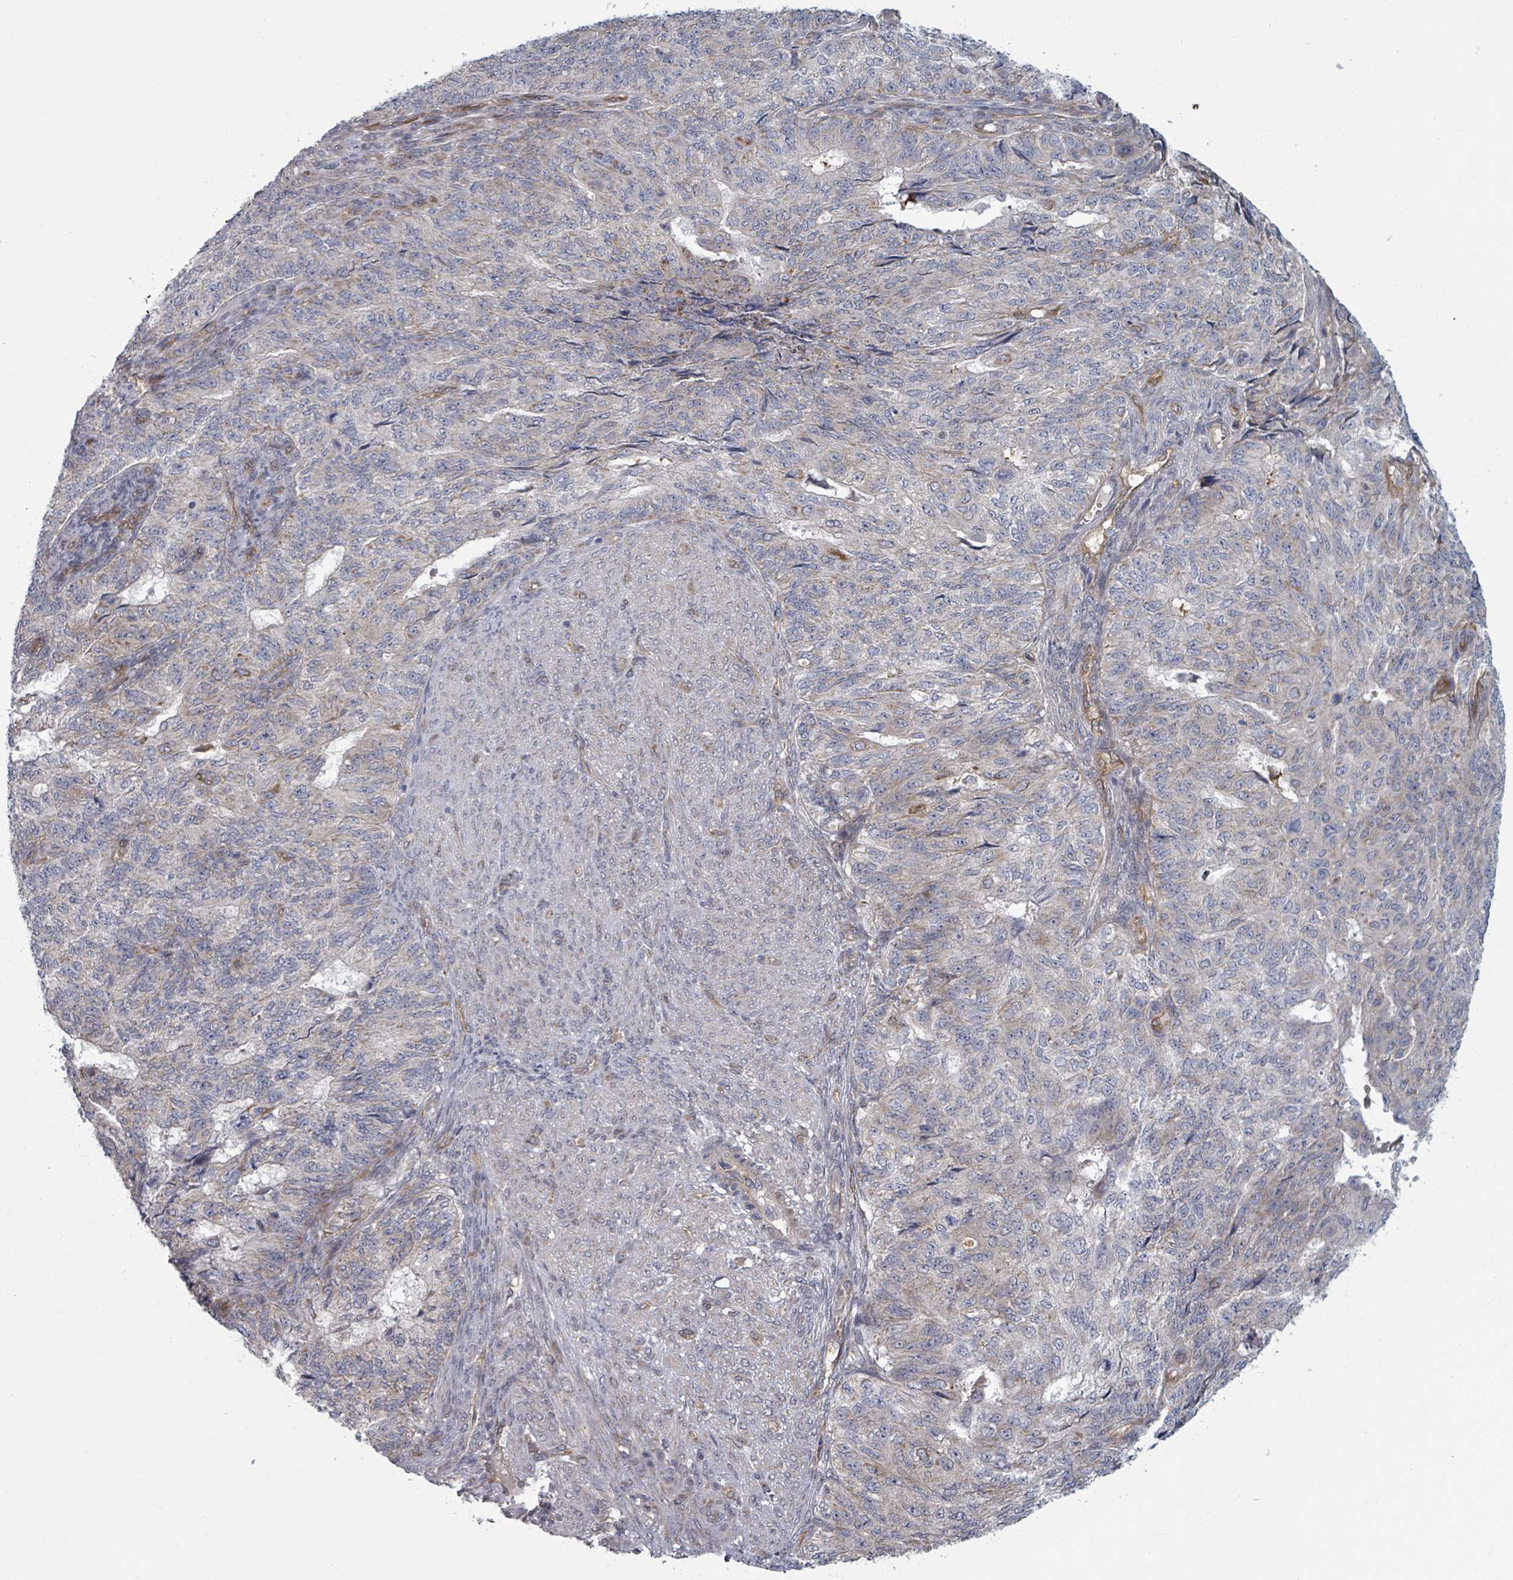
{"staining": {"intensity": "weak", "quantity": "<25%", "location": "cytoplasmic/membranous"}, "tissue": "endometrial cancer", "cell_type": "Tumor cells", "image_type": "cancer", "snomed": [{"axis": "morphology", "description": "Adenocarcinoma, NOS"}, {"axis": "topography", "description": "Endometrium"}], "caption": "DAB (3,3'-diaminobenzidine) immunohistochemical staining of adenocarcinoma (endometrial) shows no significant staining in tumor cells. (Stains: DAB immunohistochemistry (IHC) with hematoxylin counter stain, Microscopy: brightfield microscopy at high magnification).", "gene": "FKBP1A", "patient": {"sex": "female", "age": 32}}